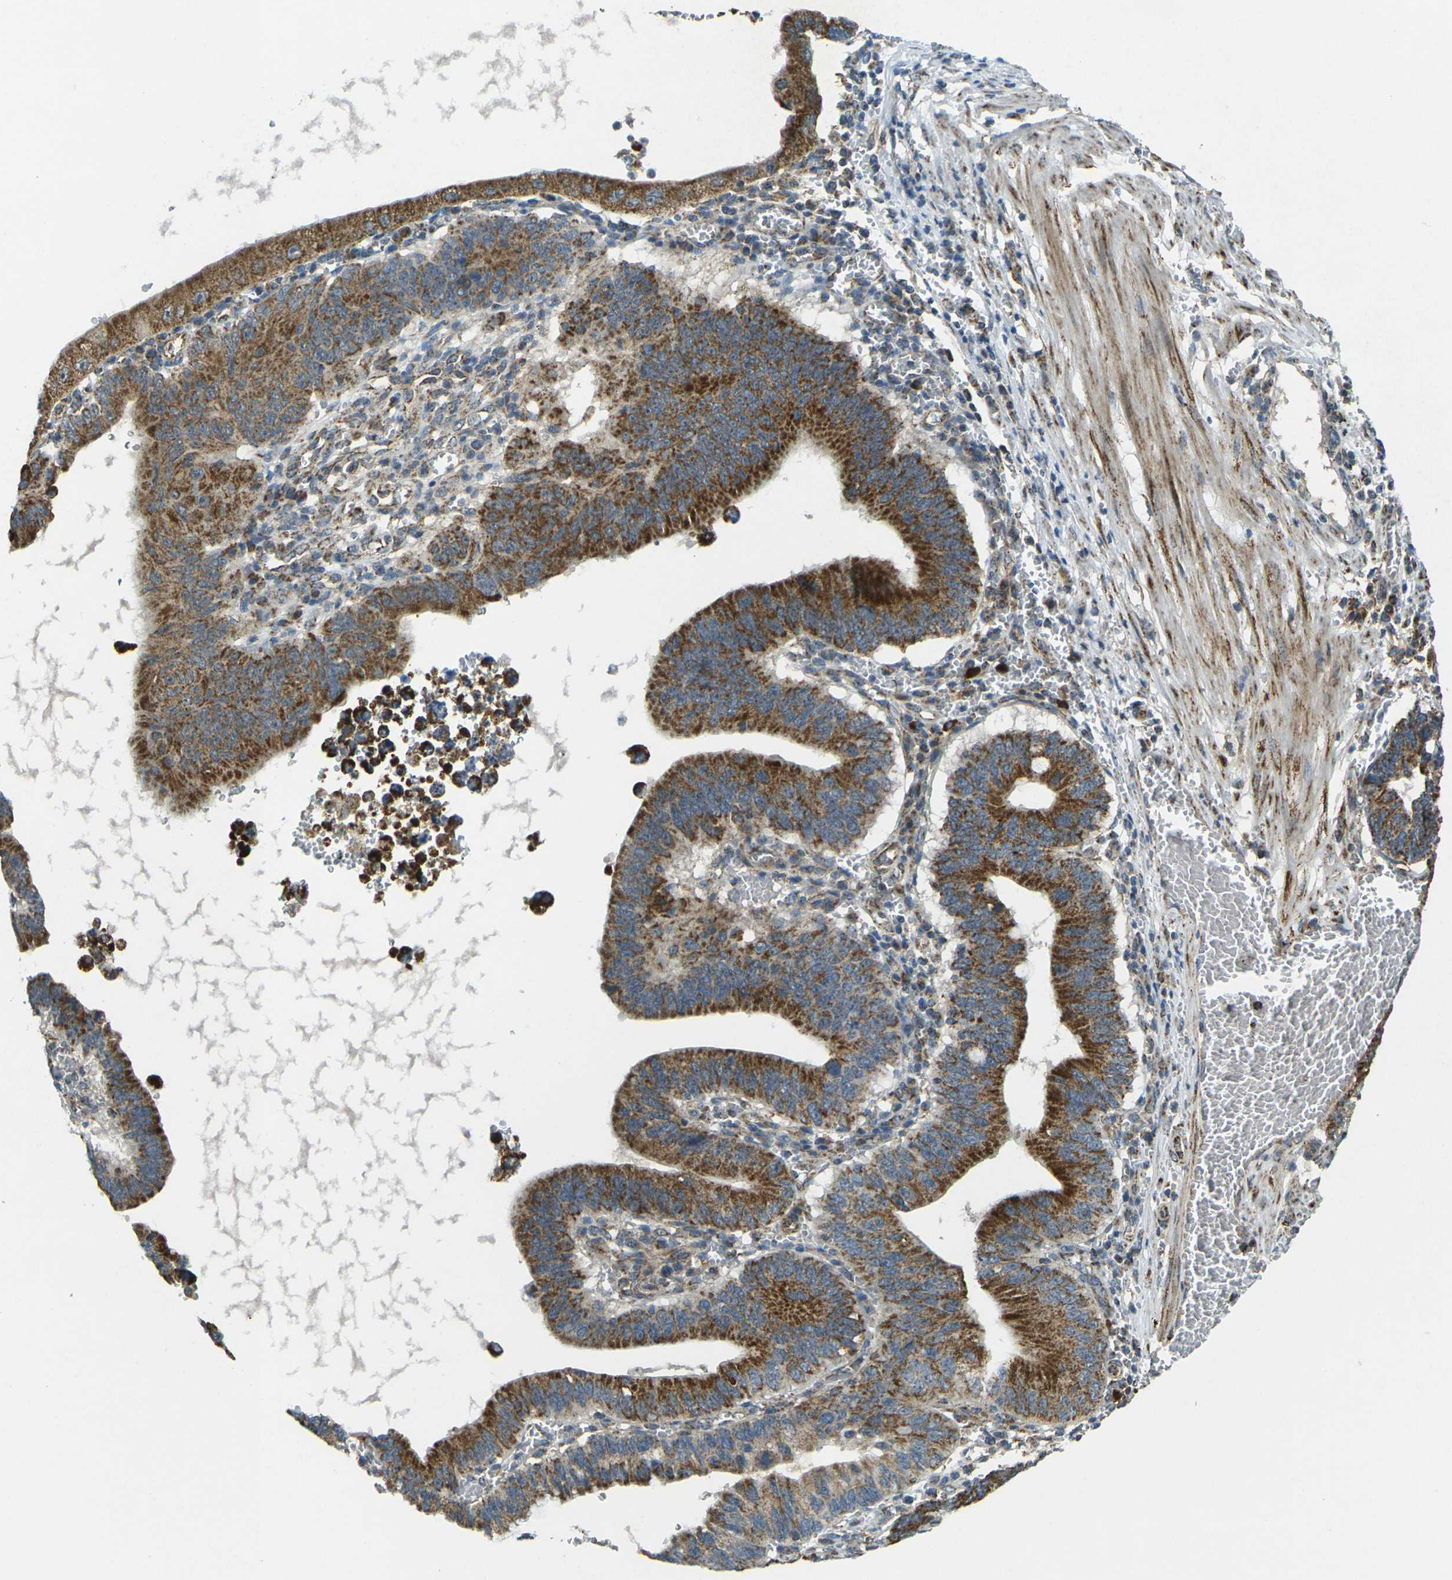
{"staining": {"intensity": "strong", "quantity": ">75%", "location": "cytoplasmic/membranous"}, "tissue": "stomach cancer", "cell_type": "Tumor cells", "image_type": "cancer", "snomed": [{"axis": "morphology", "description": "Adenocarcinoma, NOS"}, {"axis": "topography", "description": "Stomach"}, {"axis": "topography", "description": "Gastric cardia"}], "caption": "Stomach cancer stained for a protein reveals strong cytoplasmic/membranous positivity in tumor cells.", "gene": "IGF1R", "patient": {"sex": "male", "age": 59}}